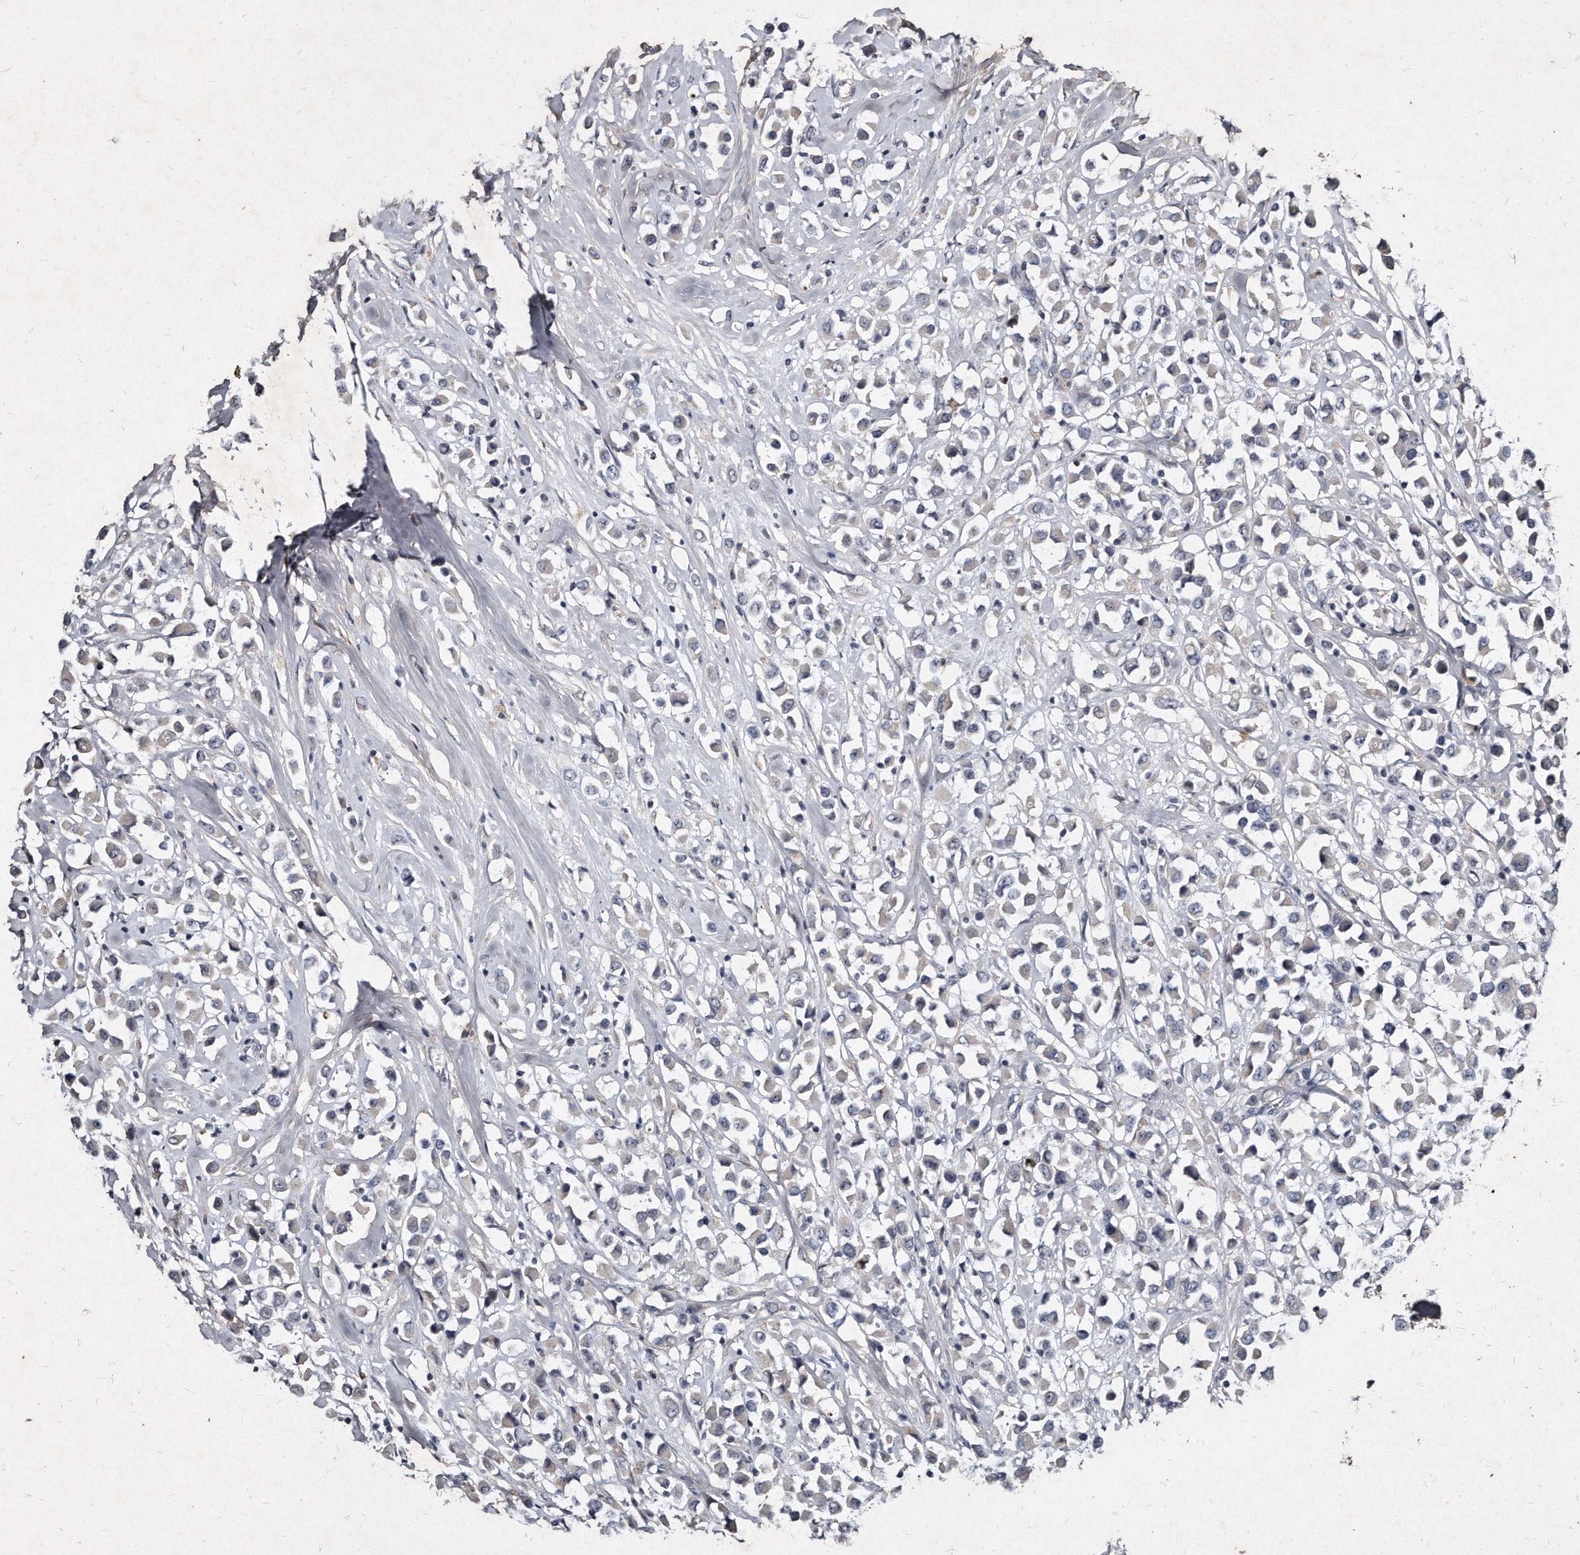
{"staining": {"intensity": "negative", "quantity": "none", "location": "none"}, "tissue": "breast cancer", "cell_type": "Tumor cells", "image_type": "cancer", "snomed": [{"axis": "morphology", "description": "Duct carcinoma"}, {"axis": "topography", "description": "Breast"}], "caption": "Immunohistochemical staining of breast cancer (invasive ductal carcinoma) shows no significant staining in tumor cells. (Brightfield microscopy of DAB (3,3'-diaminobenzidine) immunohistochemistry (IHC) at high magnification).", "gene": "KLHDC3", "patient": {"sex": "female", "age": 61}}